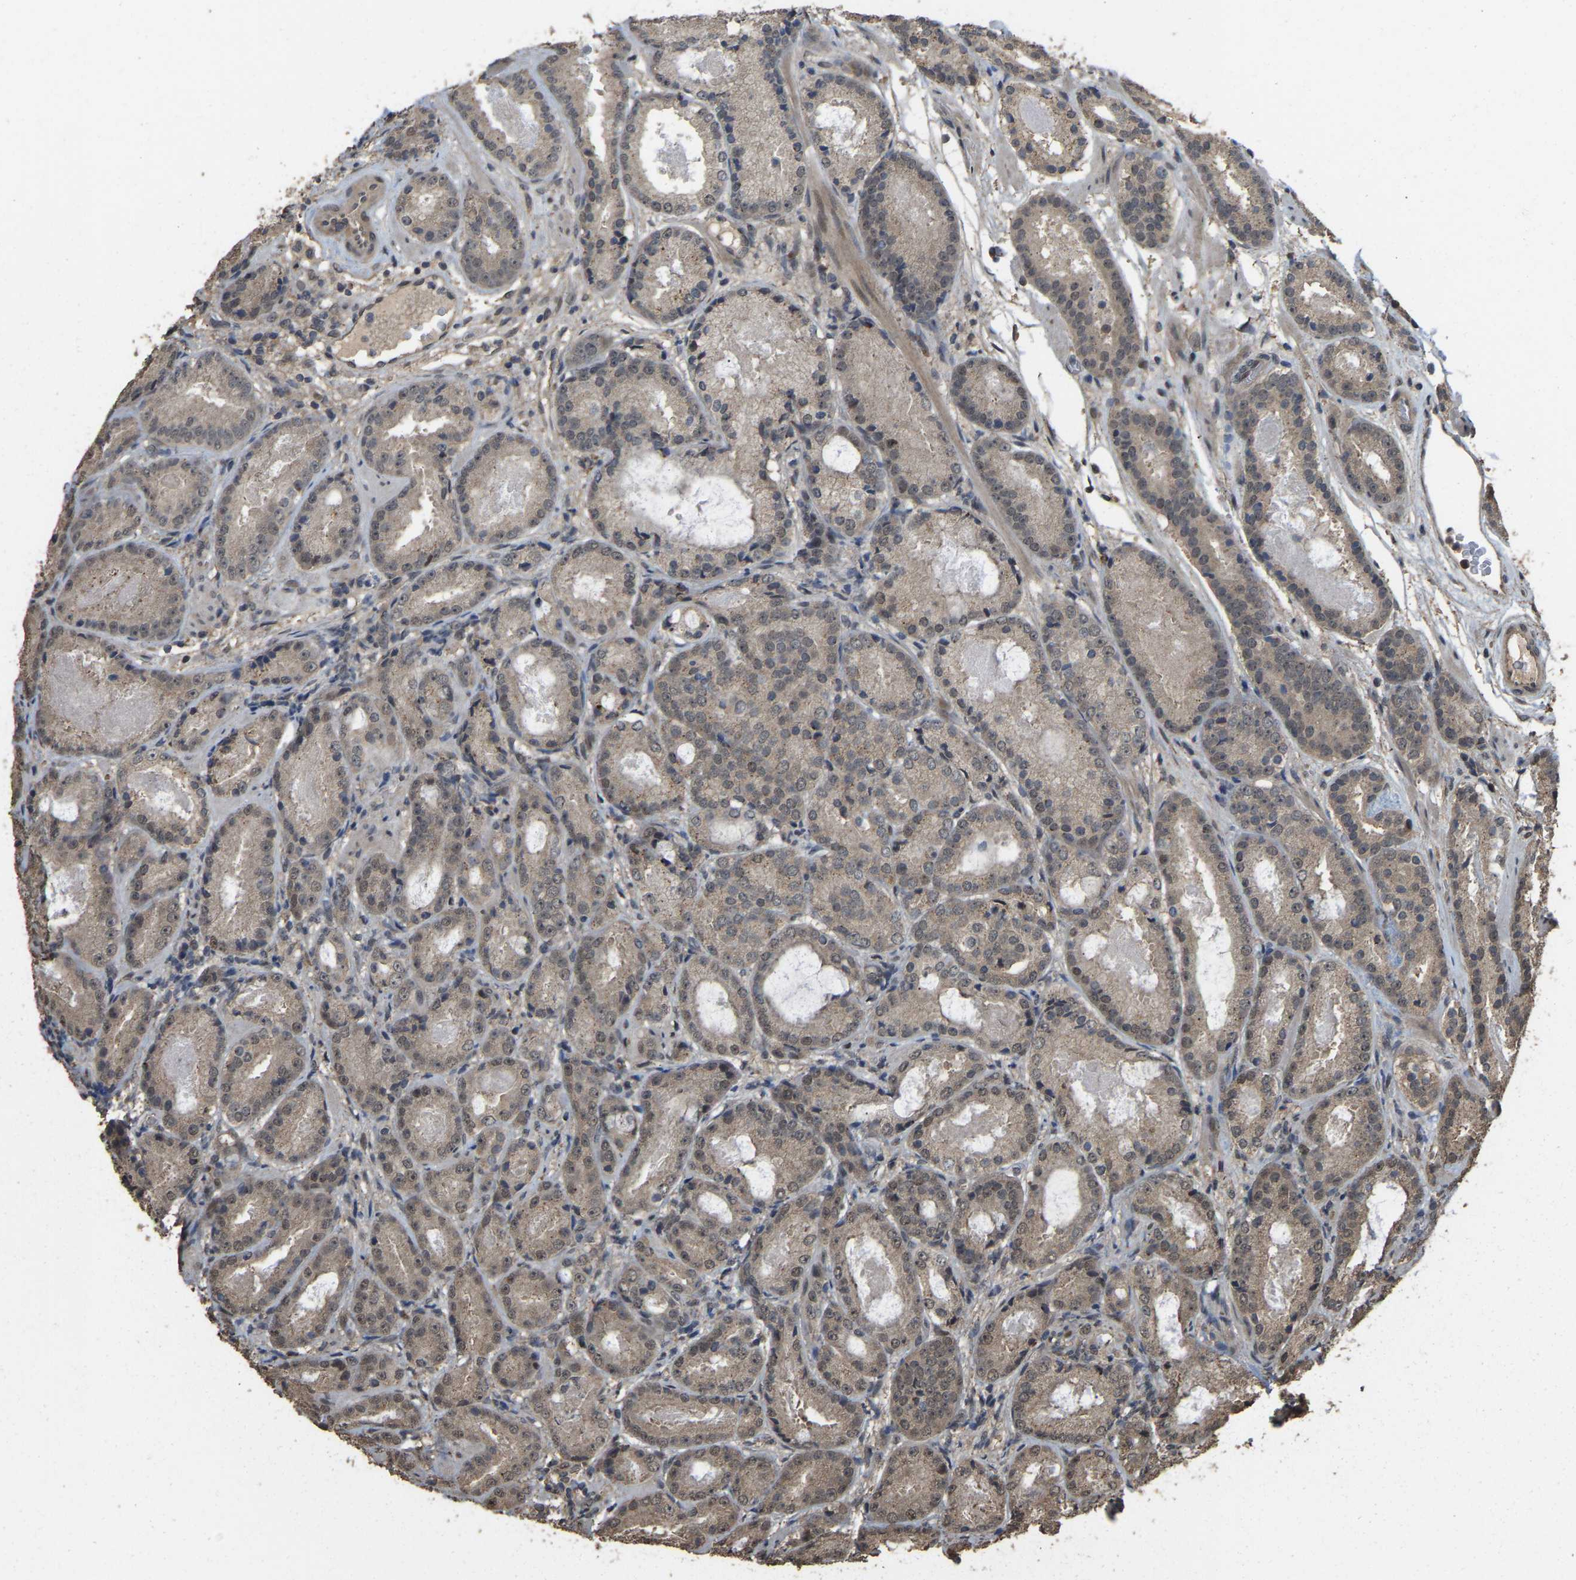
{"staining": {"intensity": "weak", "quantity": ">75%", "location": "cytoplasmic/membranous"}, "tissue": "prostate cancer", "cell_type": "Tumor cells", "image_type": "cancer", "snomed": [{"axis": "morphology", "description": "Adenocarcinoma, Low grade"}, {"axis": "topography", "description": "Prostate"}], "caption": "Protein analysis of prostate low-grade adenocarcinoma tissue reveals weak cytoplasmic/membranous staining in approximately >75% of tumor cells.", "gene": "ARHGAP23", "patient": {"sex": "male", "age": 69}}